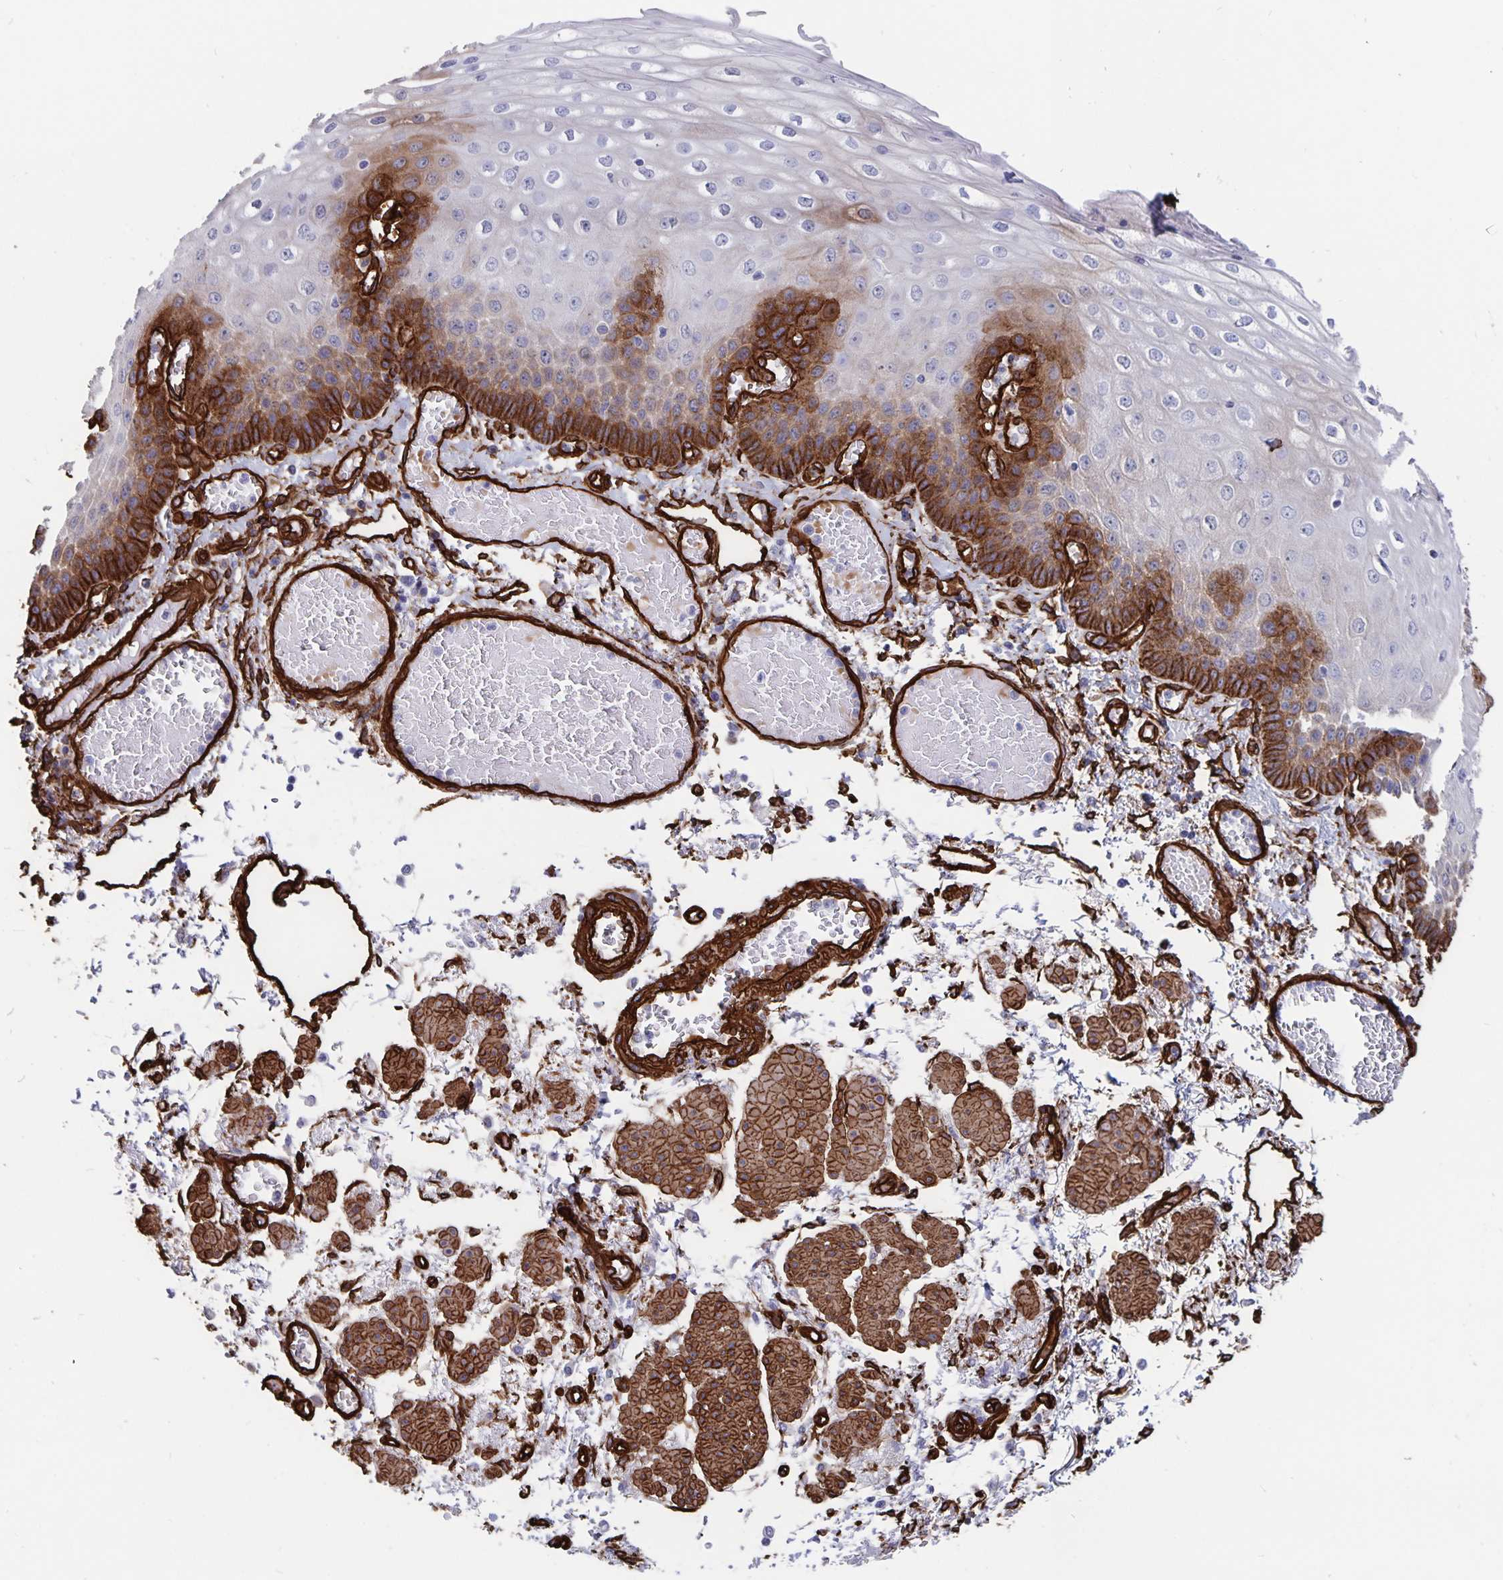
{"staining": {"intensity": "strong", "quantity": "25%-75%", "location": "cytoplasmic/membranous"}, "tissue": "esophagus", "cell_type": "Squamous epithelial cells", "image_type": "normal", "snomed": [{"axis": "morphology", "description": "Normal tissue, NOS"}, {"axis": "morphology", "description": "Adenocarcinoma, NOS"}, {"axis": "topography", "description": "Esophagus"}], "caption": "DAB immunohistochemical staining of benign esophagus shows strong cytoplasmic/membranous protein expression in approximately 25%-75% of squamous epithelial cells. (DAB IHC, brown staining for protein, blue staining for nuclei).", "gene": "DCHS2", "patient": {"sex": "male", "age": 81}}